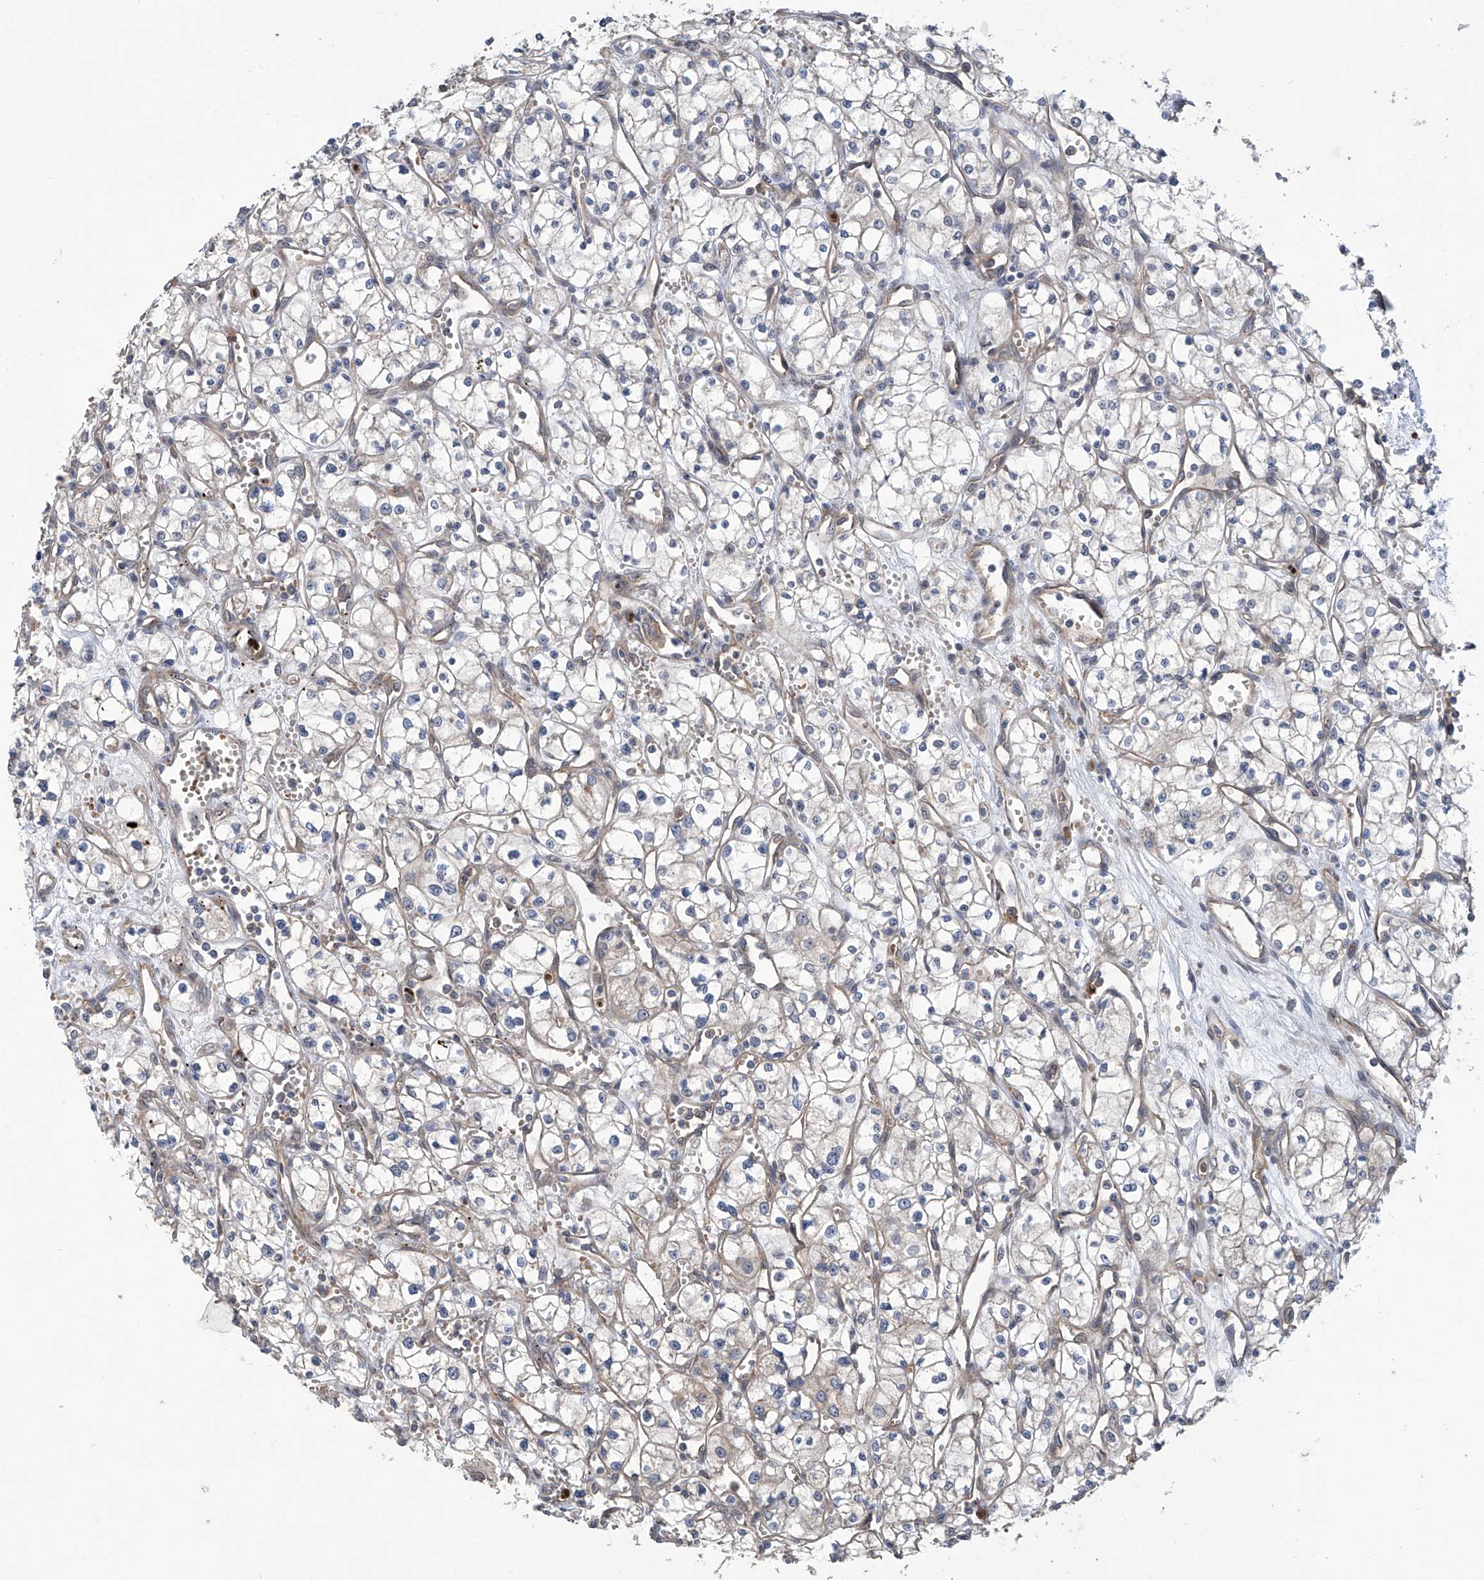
{"staining": {"intensity": "negative", "quantity": "none", "location": "none"}, "tissue": "renal cancer", "cell_type": "Tumor cells", "image_type": "cancer", "snomed": [{"axis": "morphology", "description": "Adenocarcinoma, NOS"}, {"axis": "topography", "description": "Kidney"}], "caption": "The image displays no significant staining in tumor cells of renal cancer (adenocarcinoma).", "gene": "EIF2D", "patient": {"sex": "male", "age": 59}}